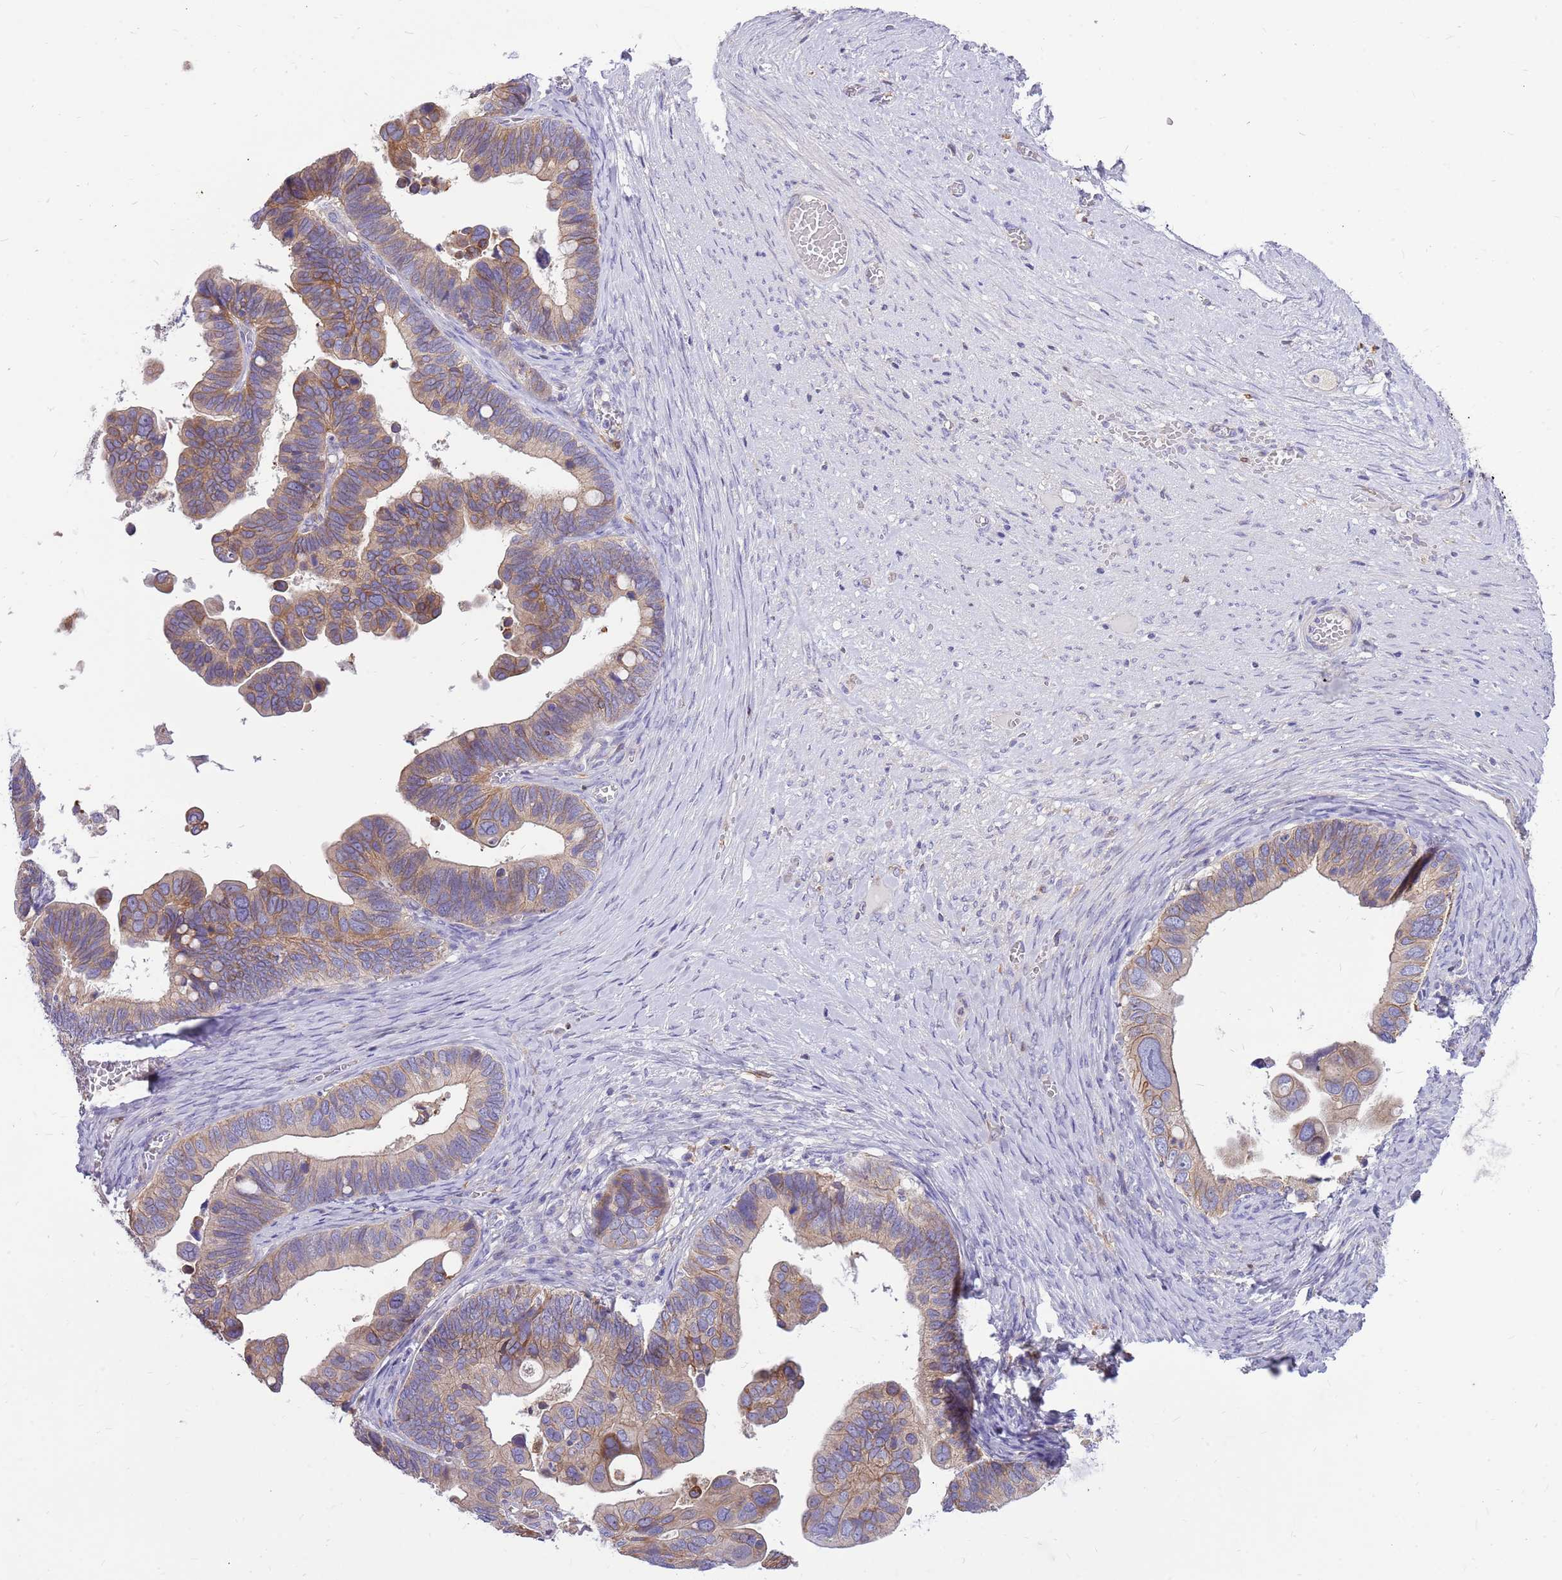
{"staining": {"intensity": "weak", "quantity": "25%-75%", "location": "cytoplasmic/membranous"}, "tissue": "ovarian cancer", "cell_type": "Tumor cells", "image_type": "cancer", "snomed": [{"axis": "morphology", "description": "Cystadenocarcinoma, serous, NOS"}, {"axis": "topography", "description": "Ovary"}], "caption": "A brown stain shows weak cytoplasmic/membranous staining of a protein in human ovarian cancer tumor cells. (DAB IHC with brightfield microscopy, high magnification).", "gene": "WDR90", "patient": {"sex": "female", "age": 56}}